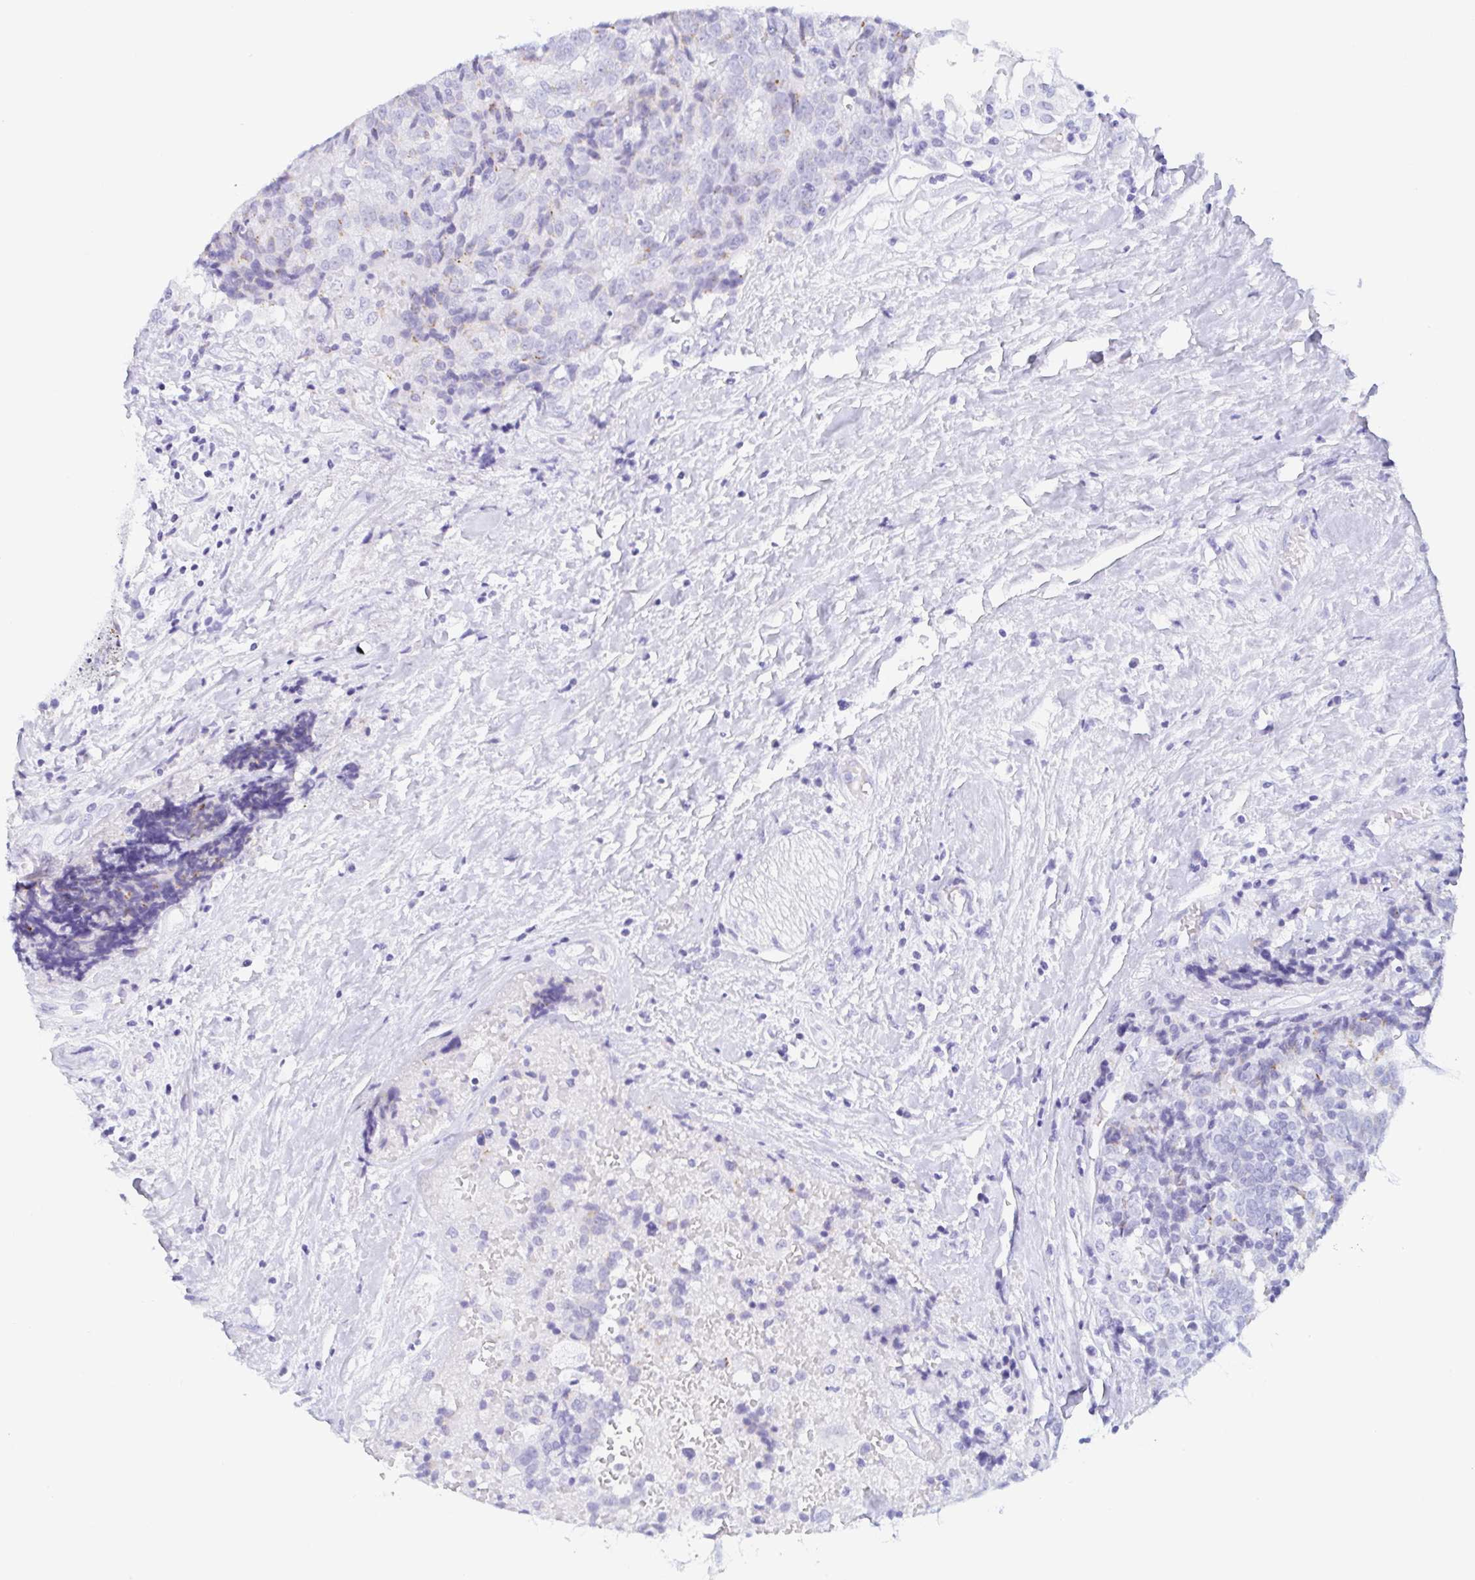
{"staining": {"intensity": "negative", "quantity": "none", "location": "none"}, "tissue": "prostate cancer", "cell_type": "Tumor cells", "image_type": "cancer", "snomed": [{"axis": "morphology", "description": "Adenocarcinoma, High grade"}, {"axis": "topography", "description": "Prostate and seminal vesicle, NOS"}], "caption": "Human prostate high-grade adenocarcinoma stained for a protein using IHC exhibits no expression in tumor cells.", "gene": "LDLRAD1", "patient": {"sex": "male", "age": 60}}